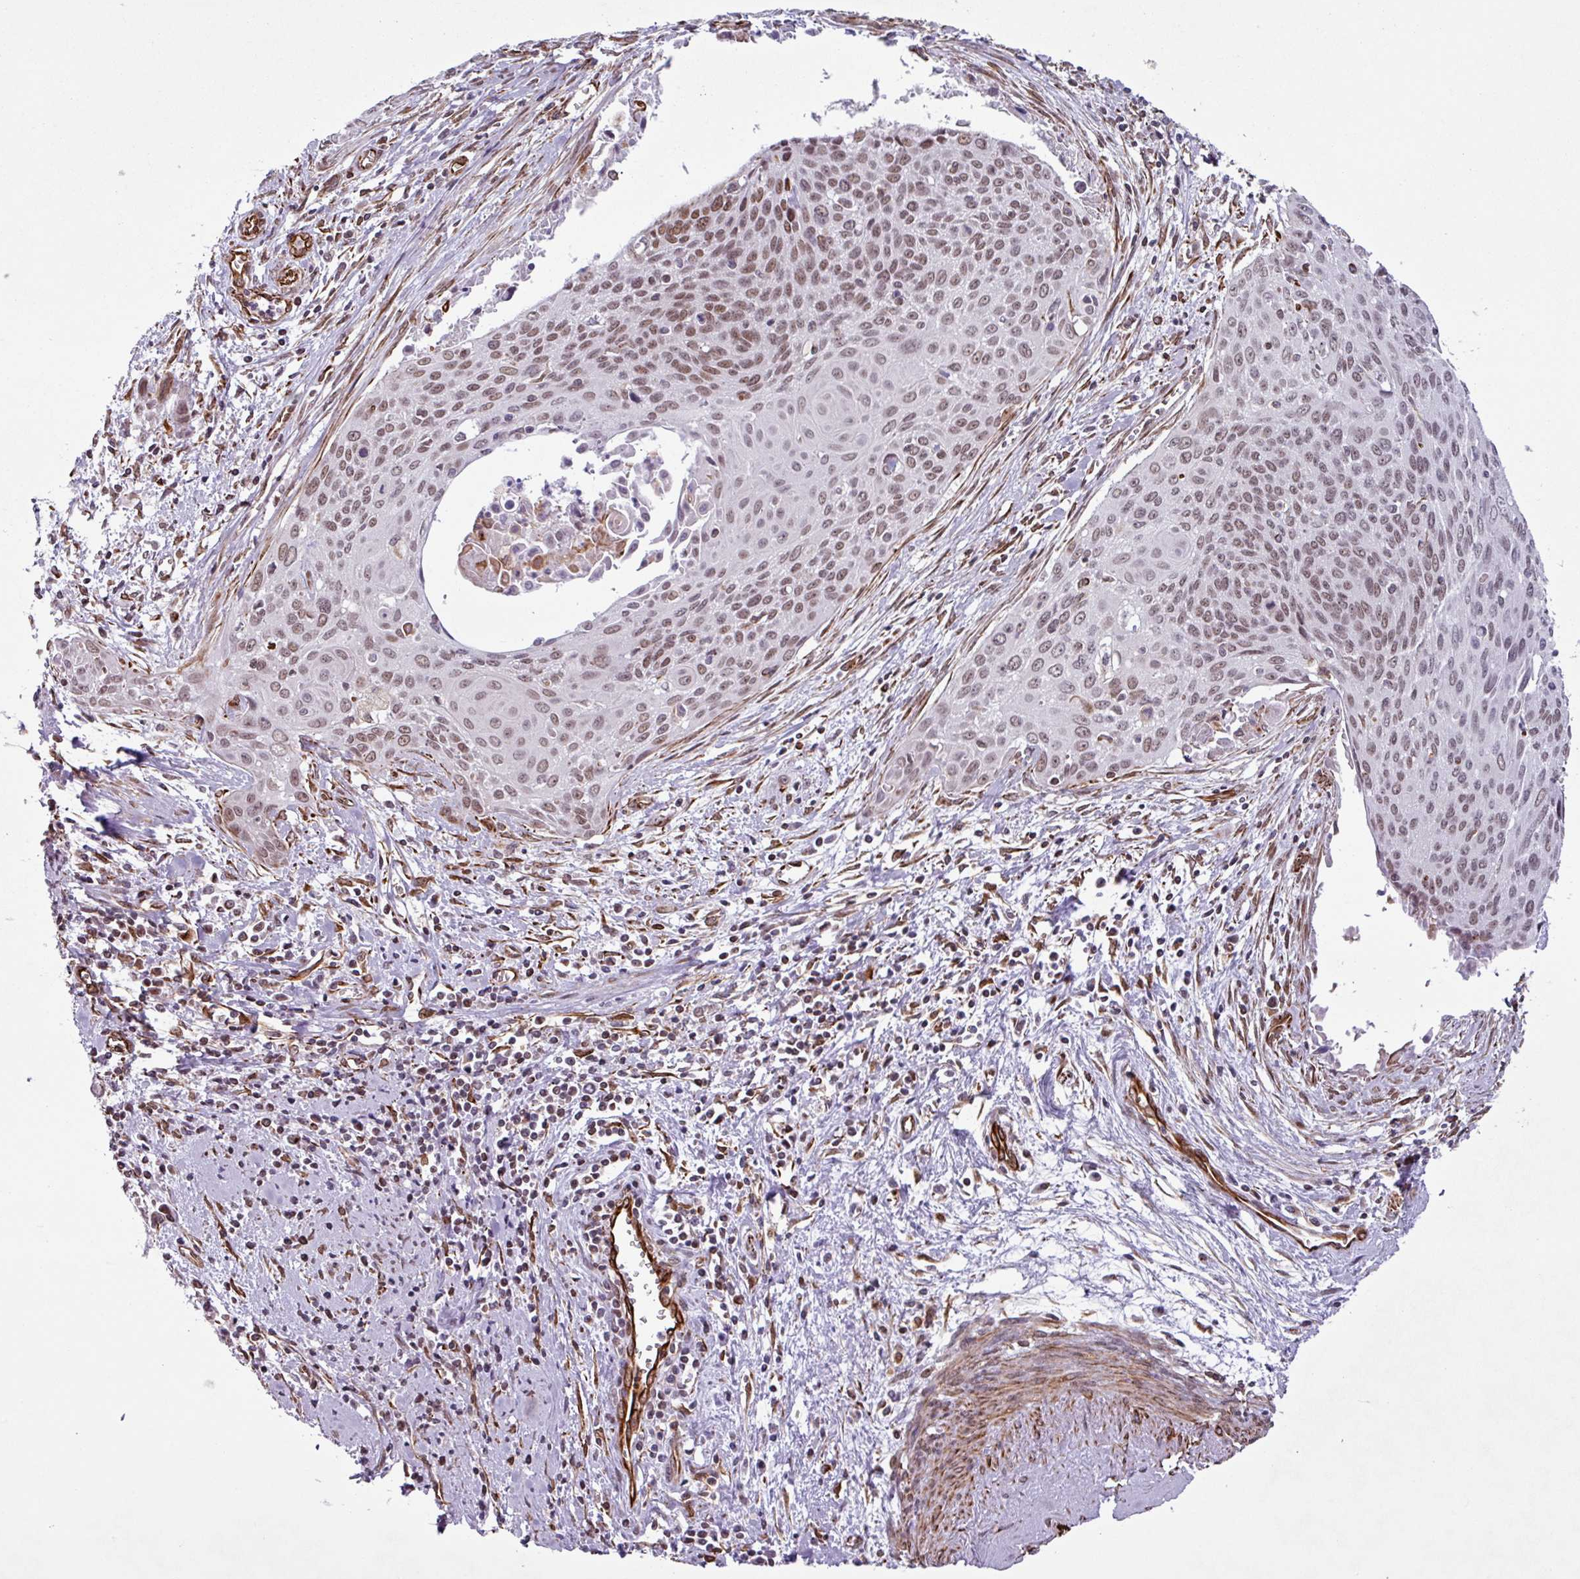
{"staining": {"intensity": "moderate", "quantity": ">75%", "location": "nuclear"}, "tissue": "cervical cancer", "cell_type": "Tumor cells", "image_type": "cancer", "snomed": [{"axis": "morphology", "description": "Squamous cell carcinoma, NOS"}, {"axis": "topography", "description": "Cervix"}], "caption": "Protein staining by IHC displays moderate nuclear expression in approximately >75% of tumor cells in cervical cancer.", "gene": "CHD3", "patient": {"sex": "female", "age": 55}}